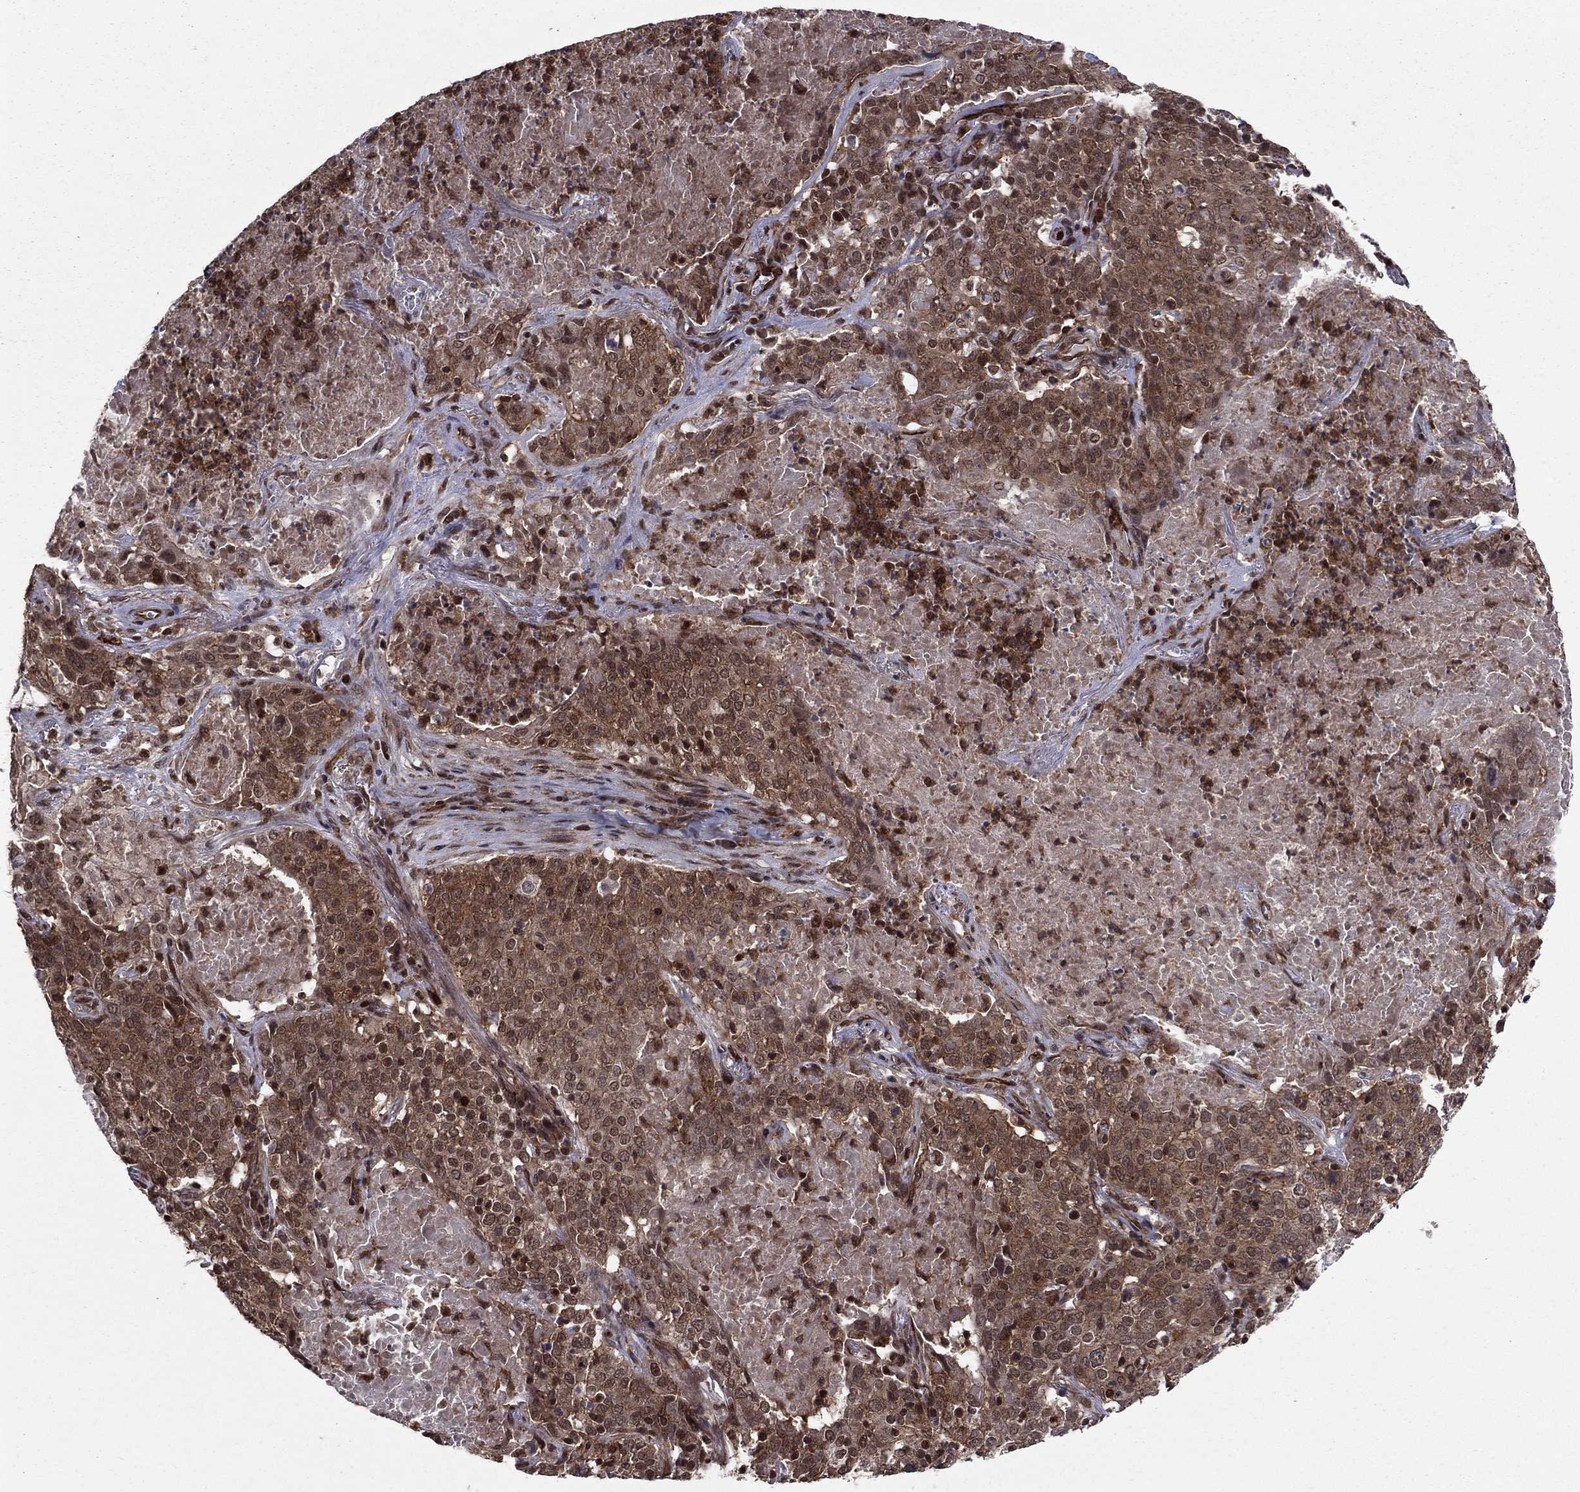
{"staining": {"intensity": "moderate", "quantity": ">75%", "location": "cytoplasmic/membranous"}, "tissue": "lung cancer", "cell_type": "Tumor cells", "image_type": "cancer", "snomed": [{"axis": "morphology", "description": "Squamous cell carcinoma, NOS"}, {"axis": "topography", "description": "Lung"}], "caption": "This is an image of immunohistochemistry (IHC) staining of lung cancer (squamous cell carcinoma), which shows moderate staining in the cytoplasmic/membranous of tumor cells.", "gene": "SSX2IP", "patient": {"sex": "male", "age": 82}}